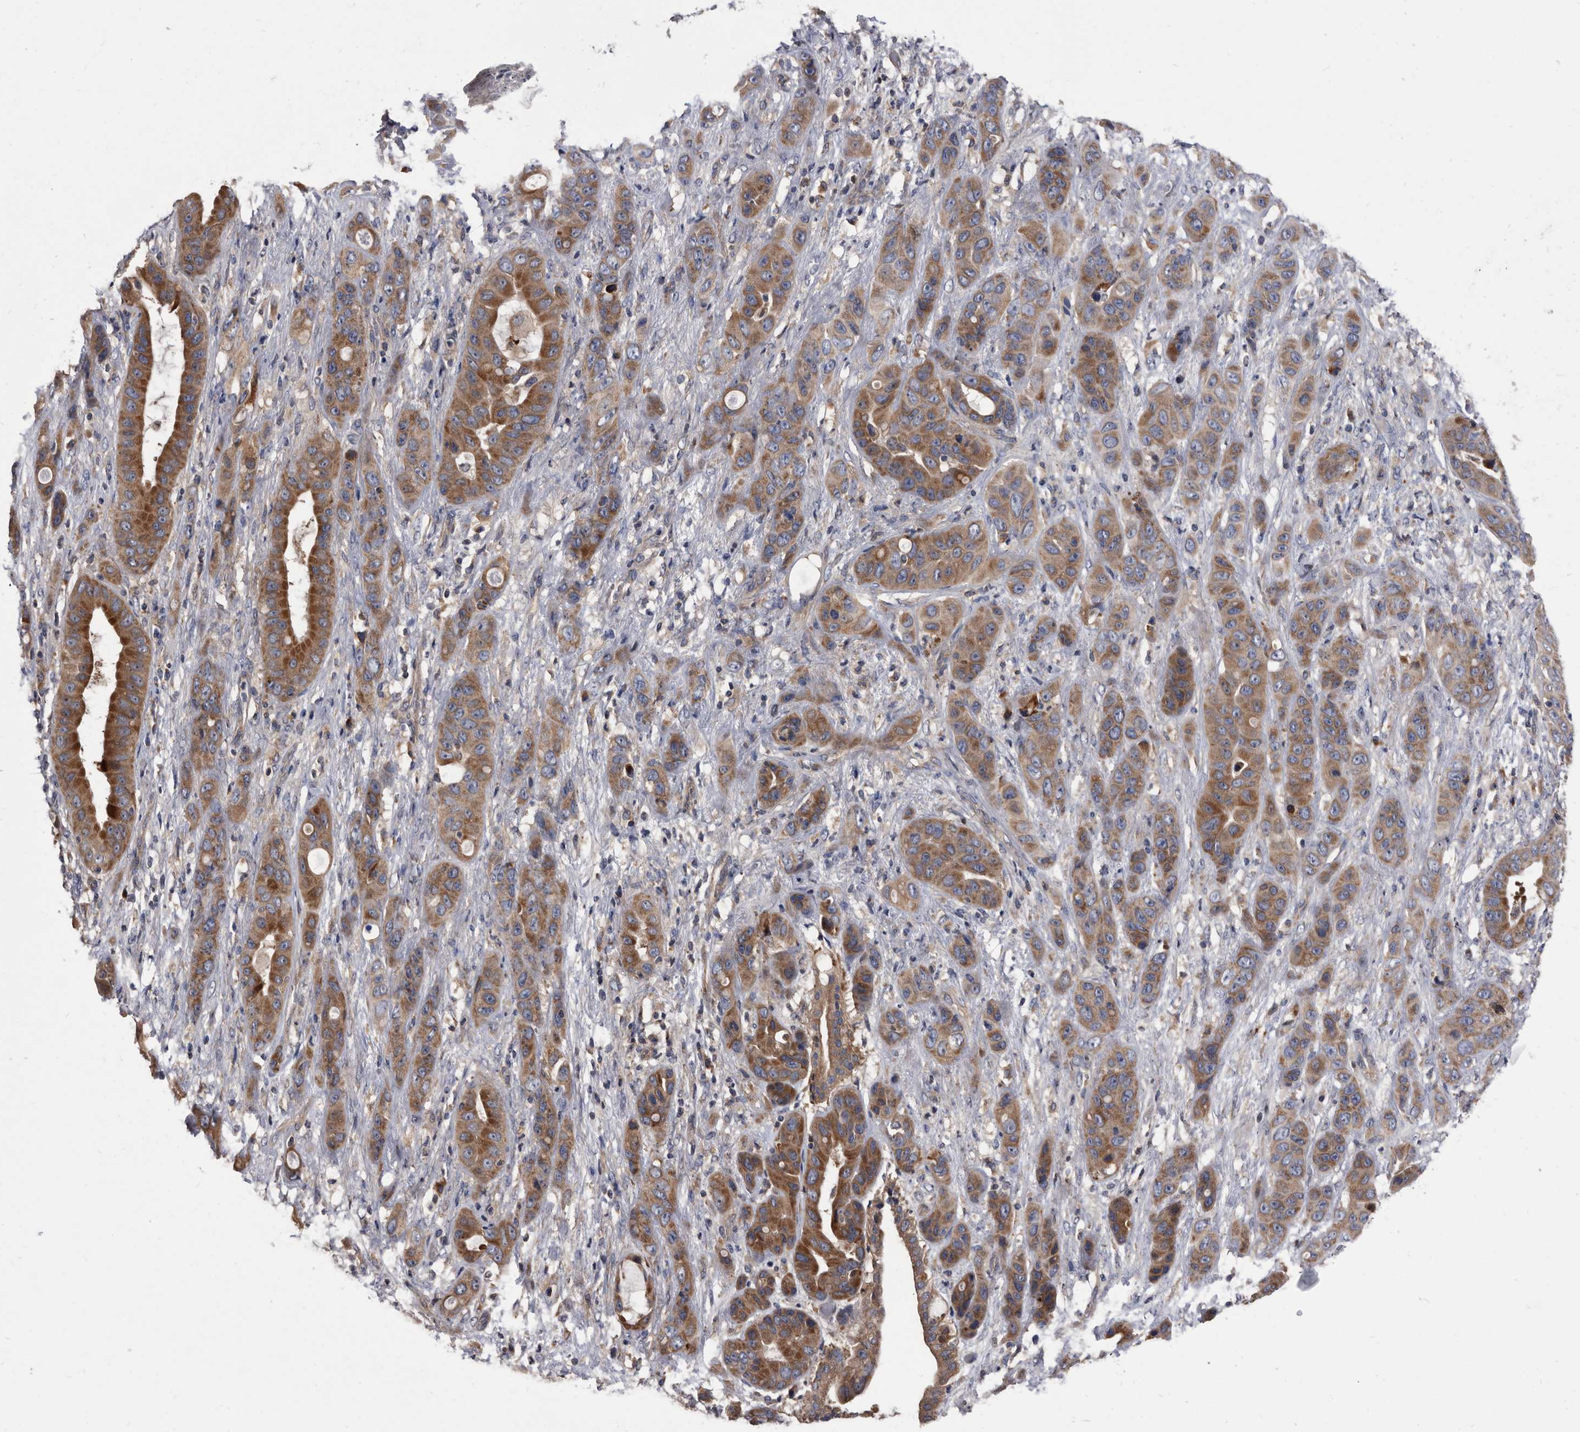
{"staining": {"intensity": "moderate", "quantity": ">75%", "location": "cytoplasmic/membranous"}, "tissue": "liver cancer", "cell_type": "Tumor cells", "image_type": "cancer", "snomed": [{"axis": "morphology", "description": "Cholangiocarcinoma"}, {"axis": "topography", "description": "Liver"}], "caption": "Moderate cytoplasmic/membranous expression for a protein is seen in about >75% of tumor cells of liver cholangiocarcinoma using immunohistochemistry.", "gene": "DTNBP1", "patient": {"sex": "female", "age": 52}}